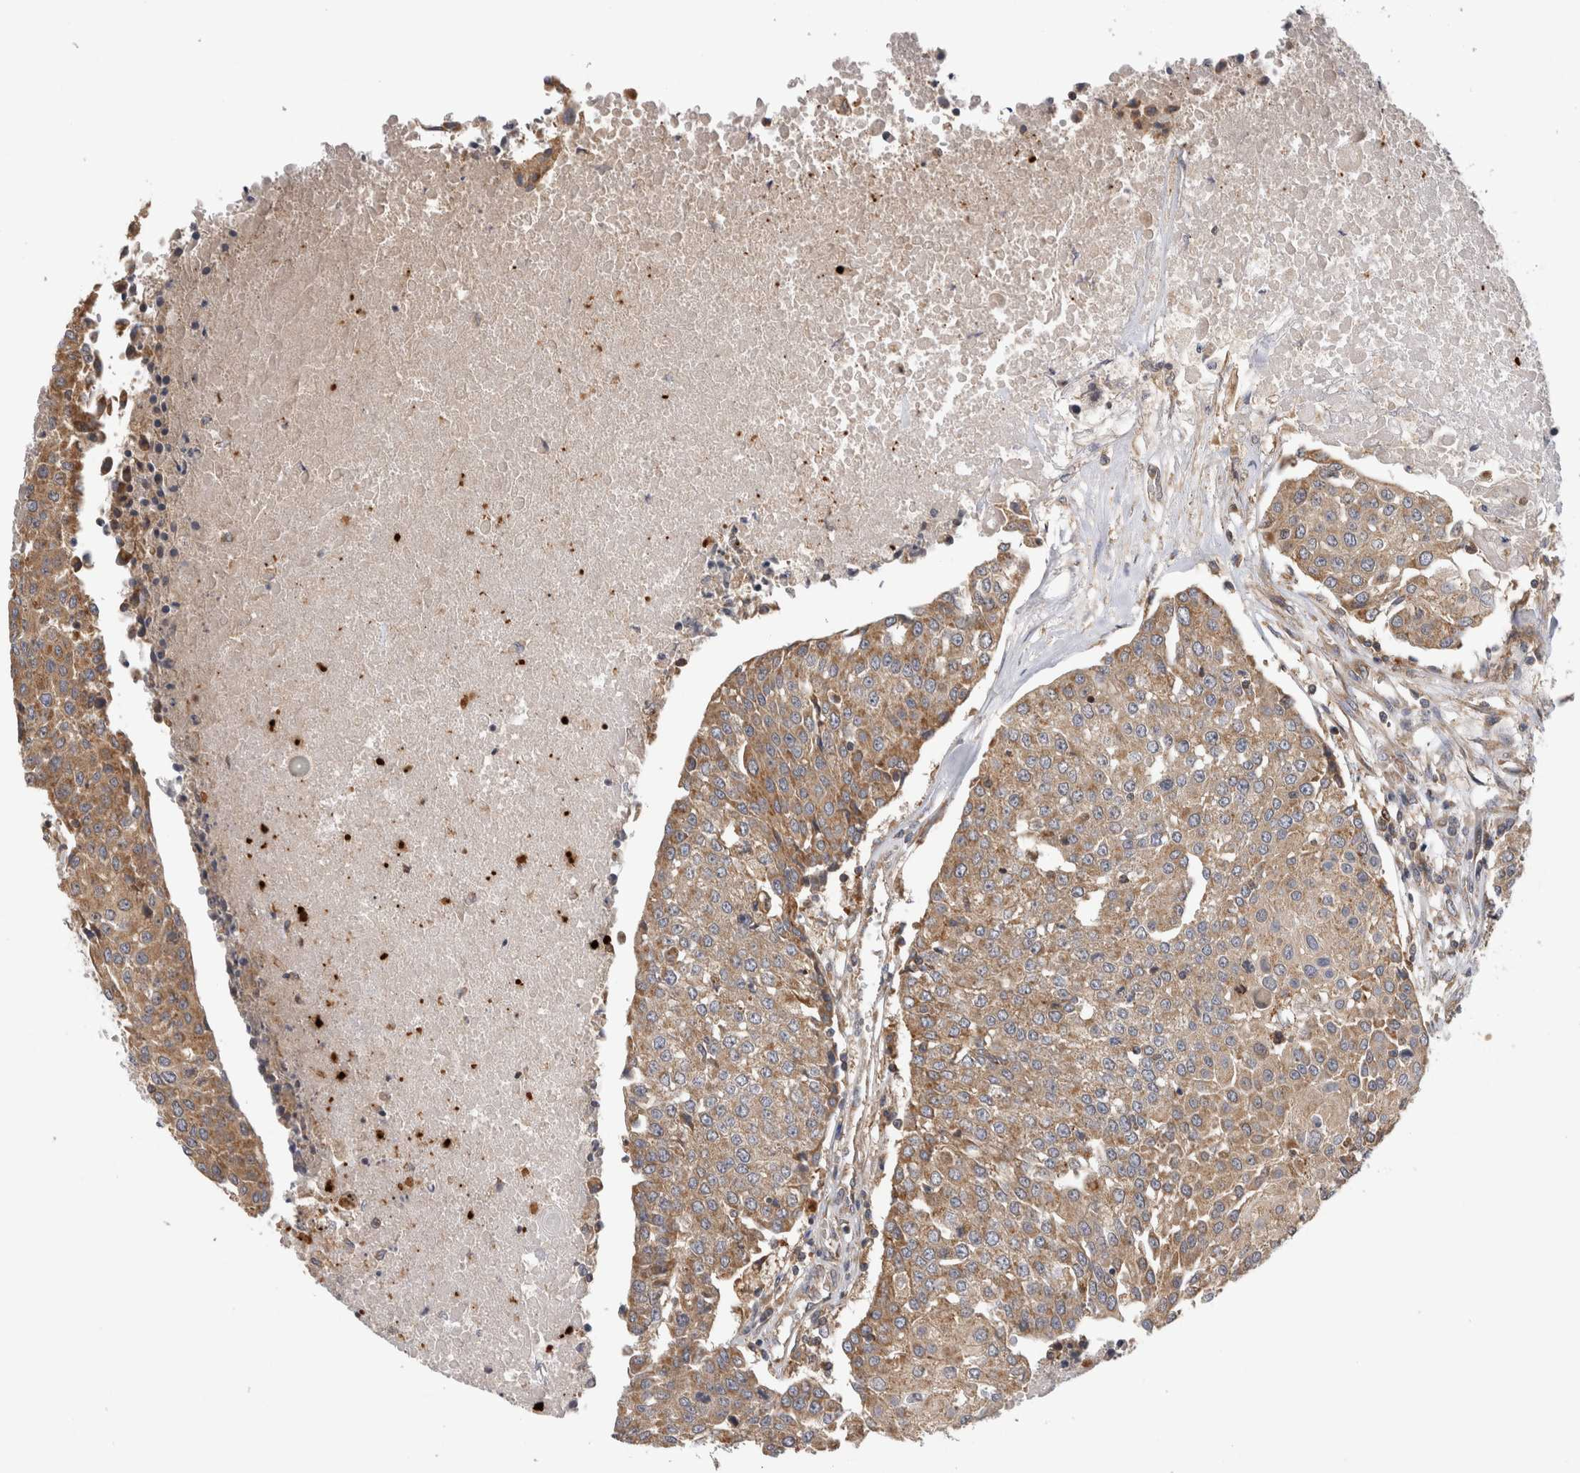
{"staining": {"intensity": "moderate", "quantity": ">75%", "location": "cytoplasmic/membranous"}, "tissue": "urothelial cancer", "cell_type": "Tumor cells", "image_type": "cancer", "snomed": [{"axis": "morphology", "description": "Urothelial carcinoma, High grade"}, {"axis": "topography", "description": "Urinary bladder"}], "caption": "IHC photomicrograph of high-grade urothelial carcinoma stained for a protein (brown), which reveals medium levels of moderate cytoplasmic/membranous positivity in approximately >75% of tumor cells.", "gene": "GRIK2", "patient": {"sex": "female", "age": 85}}